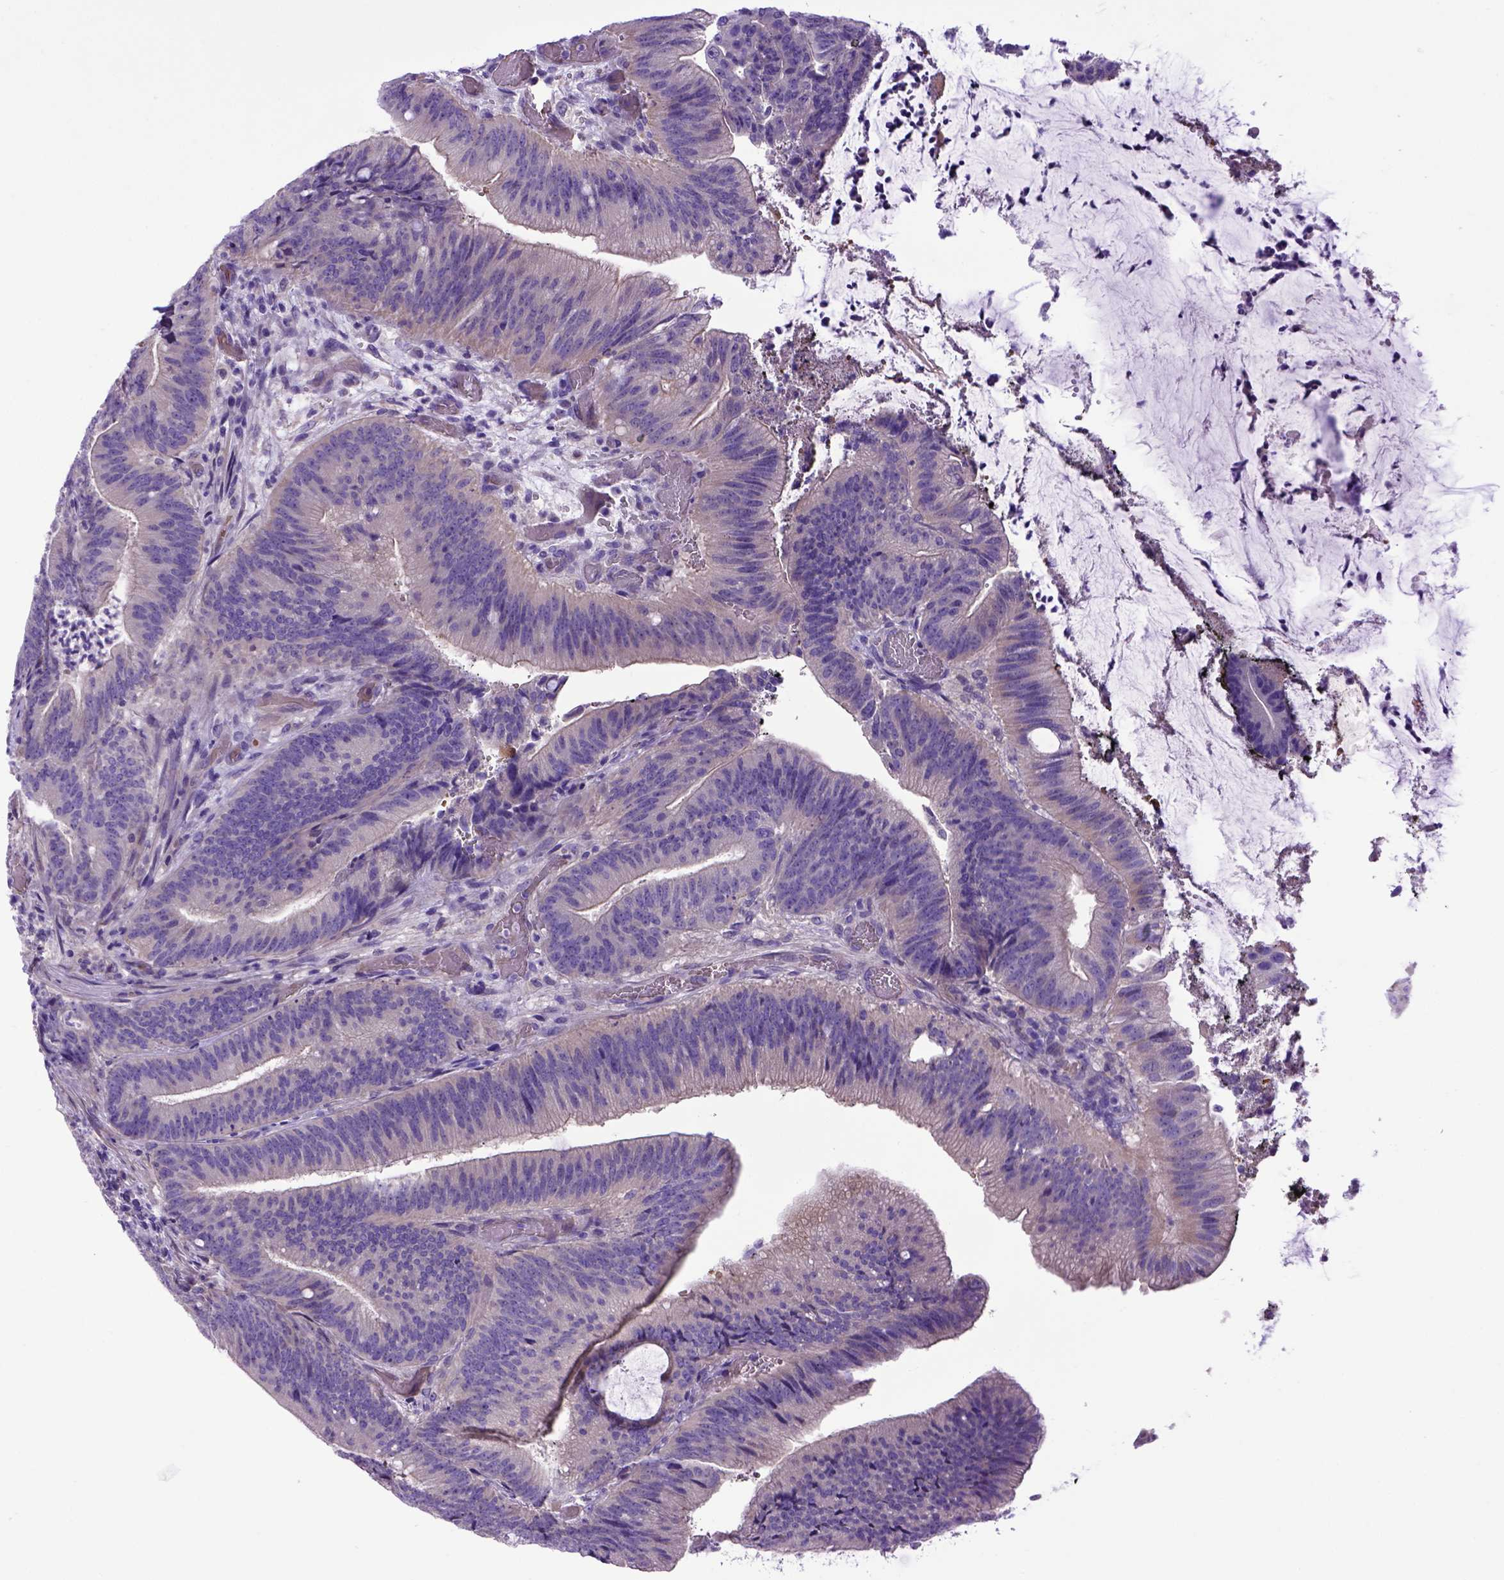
{"staining": {"intensity": "negative", "quantity": "none", "location": "none"}, "tissue": "colorectal cancer", "cell_type": "Tumor cells", "image_type": "cancer", "snomed": [{"axis": "morphology", "description": "Adenocarcinoma, NOS"}, {"axis": "topography", "description": "Colon"}], "caption": "Tumor cells are negative for brown protein staining in colorectal adenocarcinoma.", "gene": "ADAM12", "patient": {"sex": "female", "age": 43}}